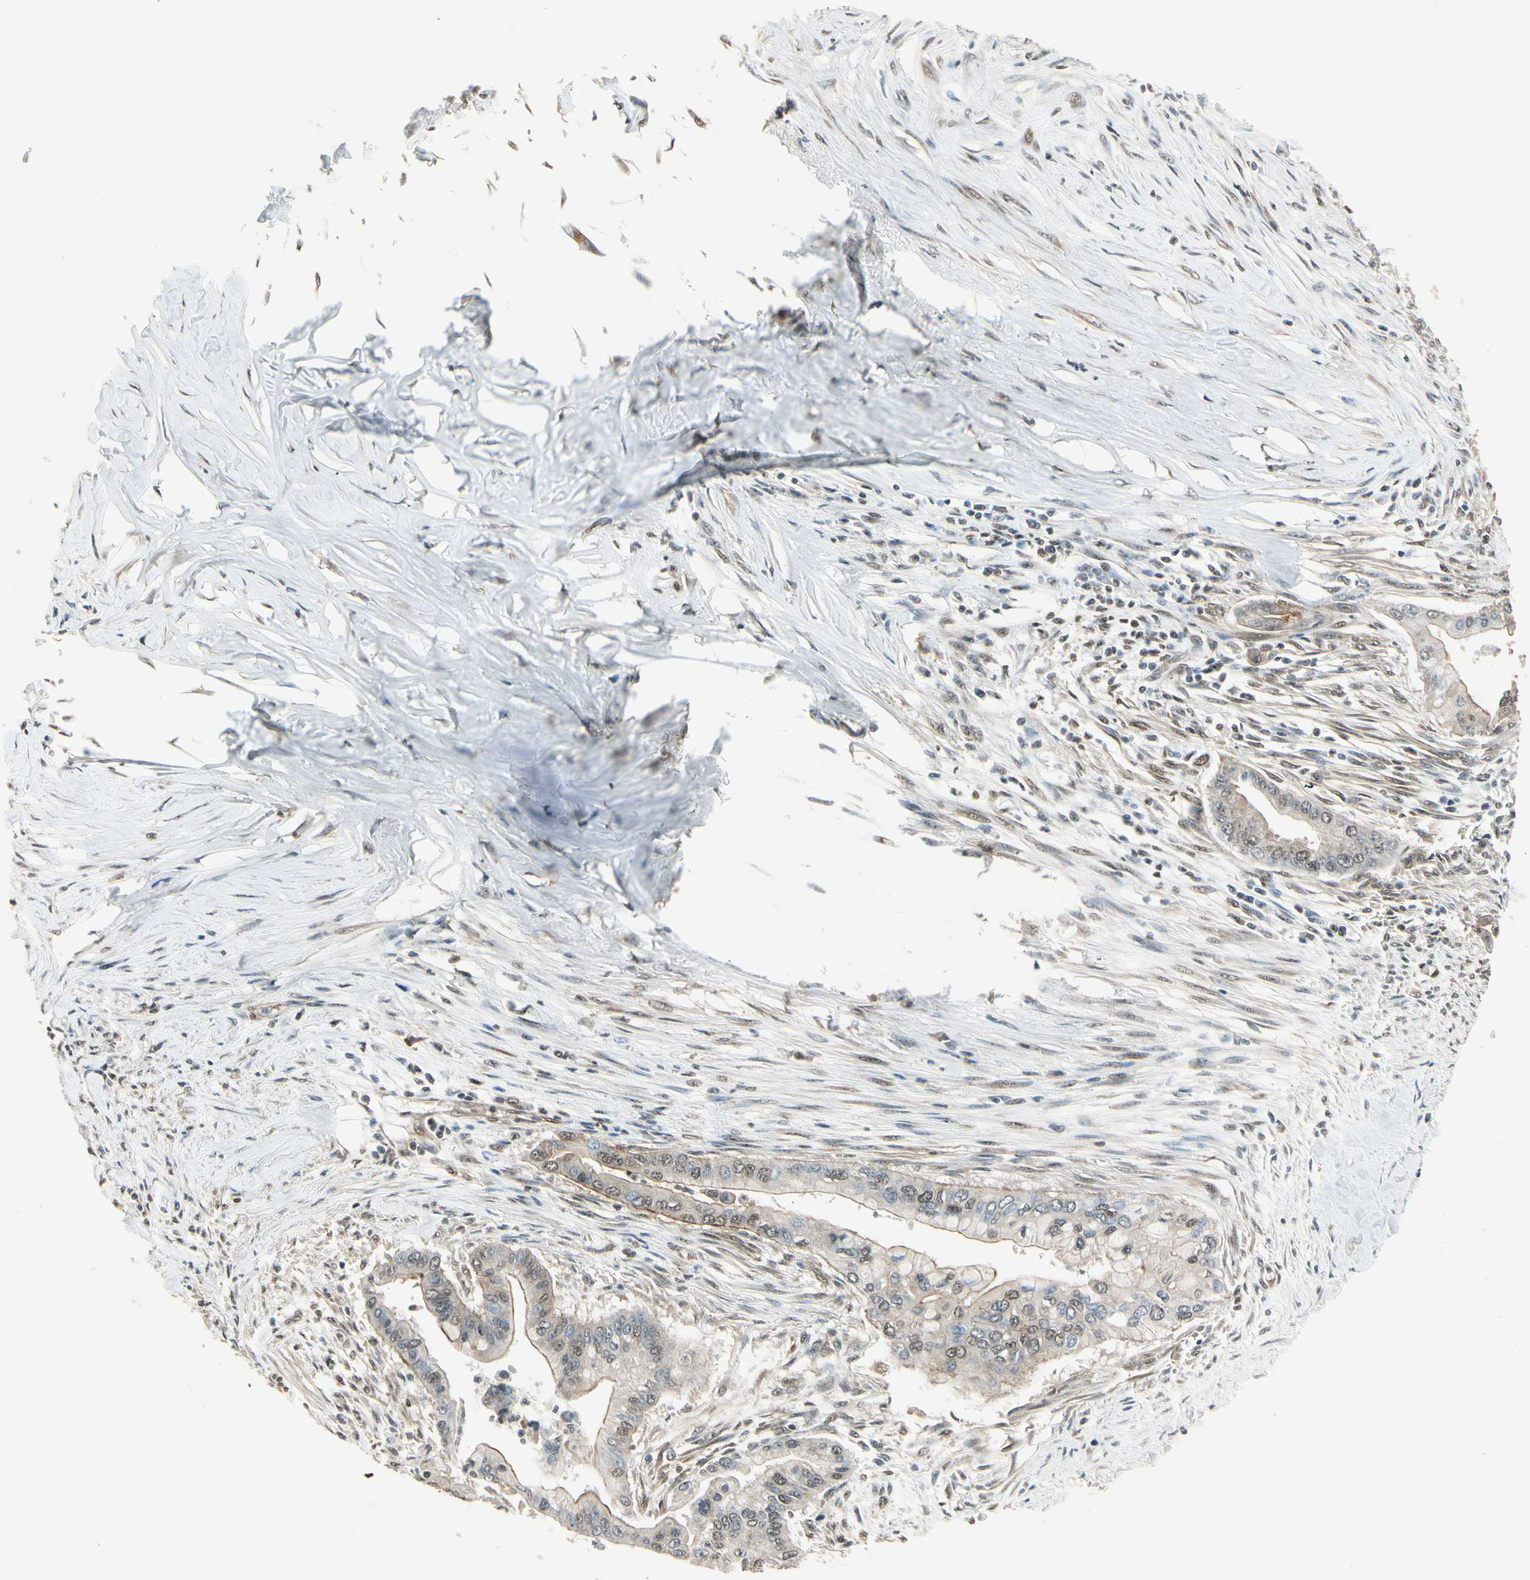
{"staining": {"intensity": "weak", "quantity": "<25%", "location": "cytoplasmic/membranous"}, "tissue": "pancreatic cancer", "cell_type": "Tumor cells", "image_type": "cancer", "snomed": [{"axis": "morphology", "description": "Adenocarcinoma, NOS"}, {"axis": "topography", "description": "Pancreas"}], "caption": "IHC of pancreatic cancer (adenocarcinoma) reveals no staining in tumor cells. The staining was performed using DAB (3,3'-diaminobenzidine) to visualize the protein expression in brown, while the nuclei were stained in blue with hematoxylin (Magnification: 20x).", "gene": "MCPH1", "patient": {"sex": "male", "age": 59}}